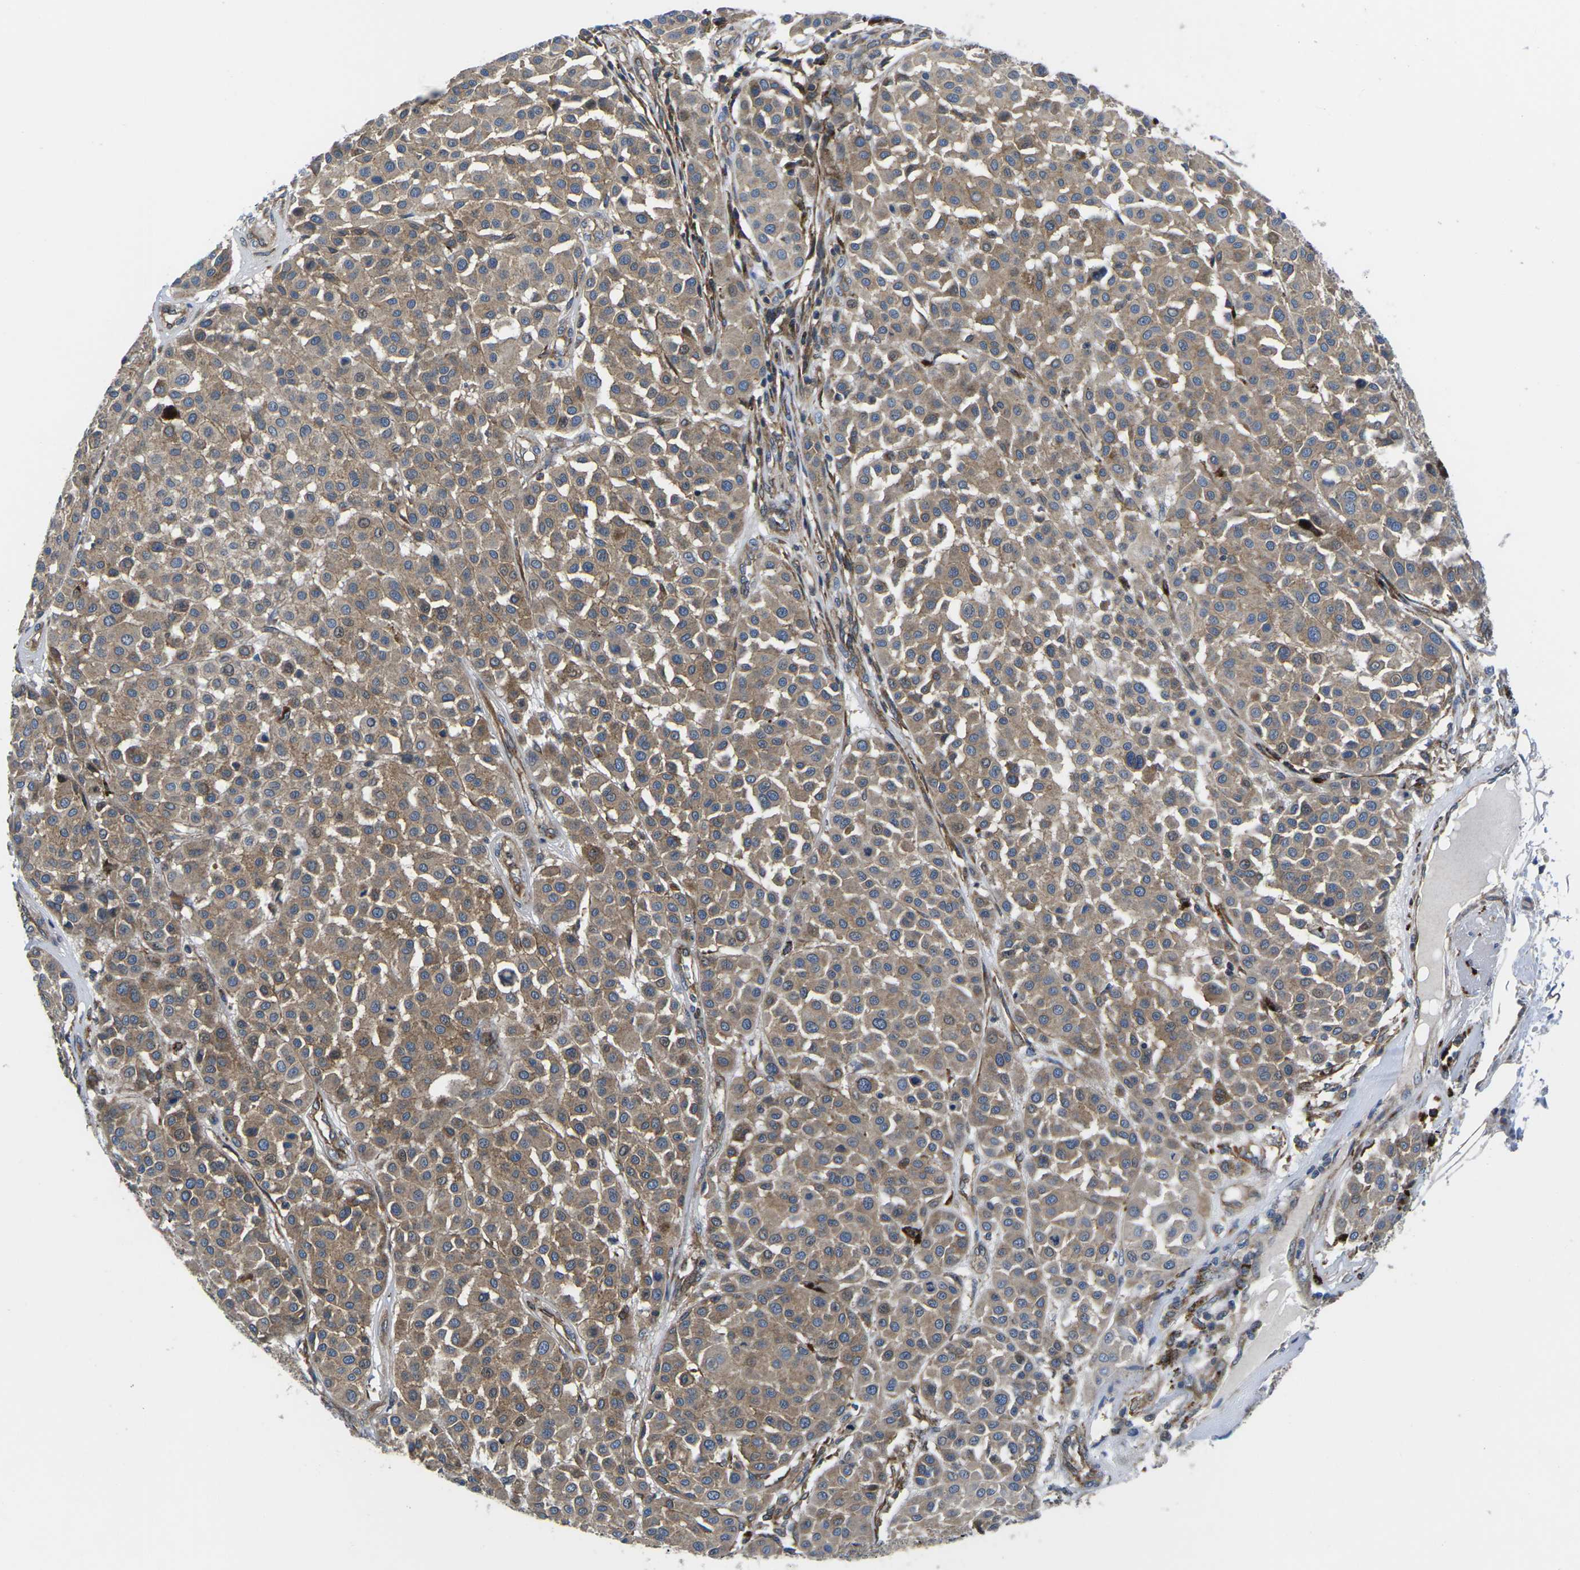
{"staining": {"intensity": "weak", "quantity": ">75%", "location": "cytoplasmic/membranous"}, "tissue": "melanoma", "cell_type": "Tumor cells", "image_type": "cancer", "snomed": [{"axis": "morphology", "description": "Malignant melanoma, Metastatic site"}, {"axis": "topography", "description": "Soft tissue"}], "caption": "Weak cytoplasmic/membranous protein staining is present in about >75% of tumor cells in melanoma. (Brightfield microscopy of DAB IHC at high magnification).", "gene": "DLG1", "patient": {"sex": "male", "age": 41}}